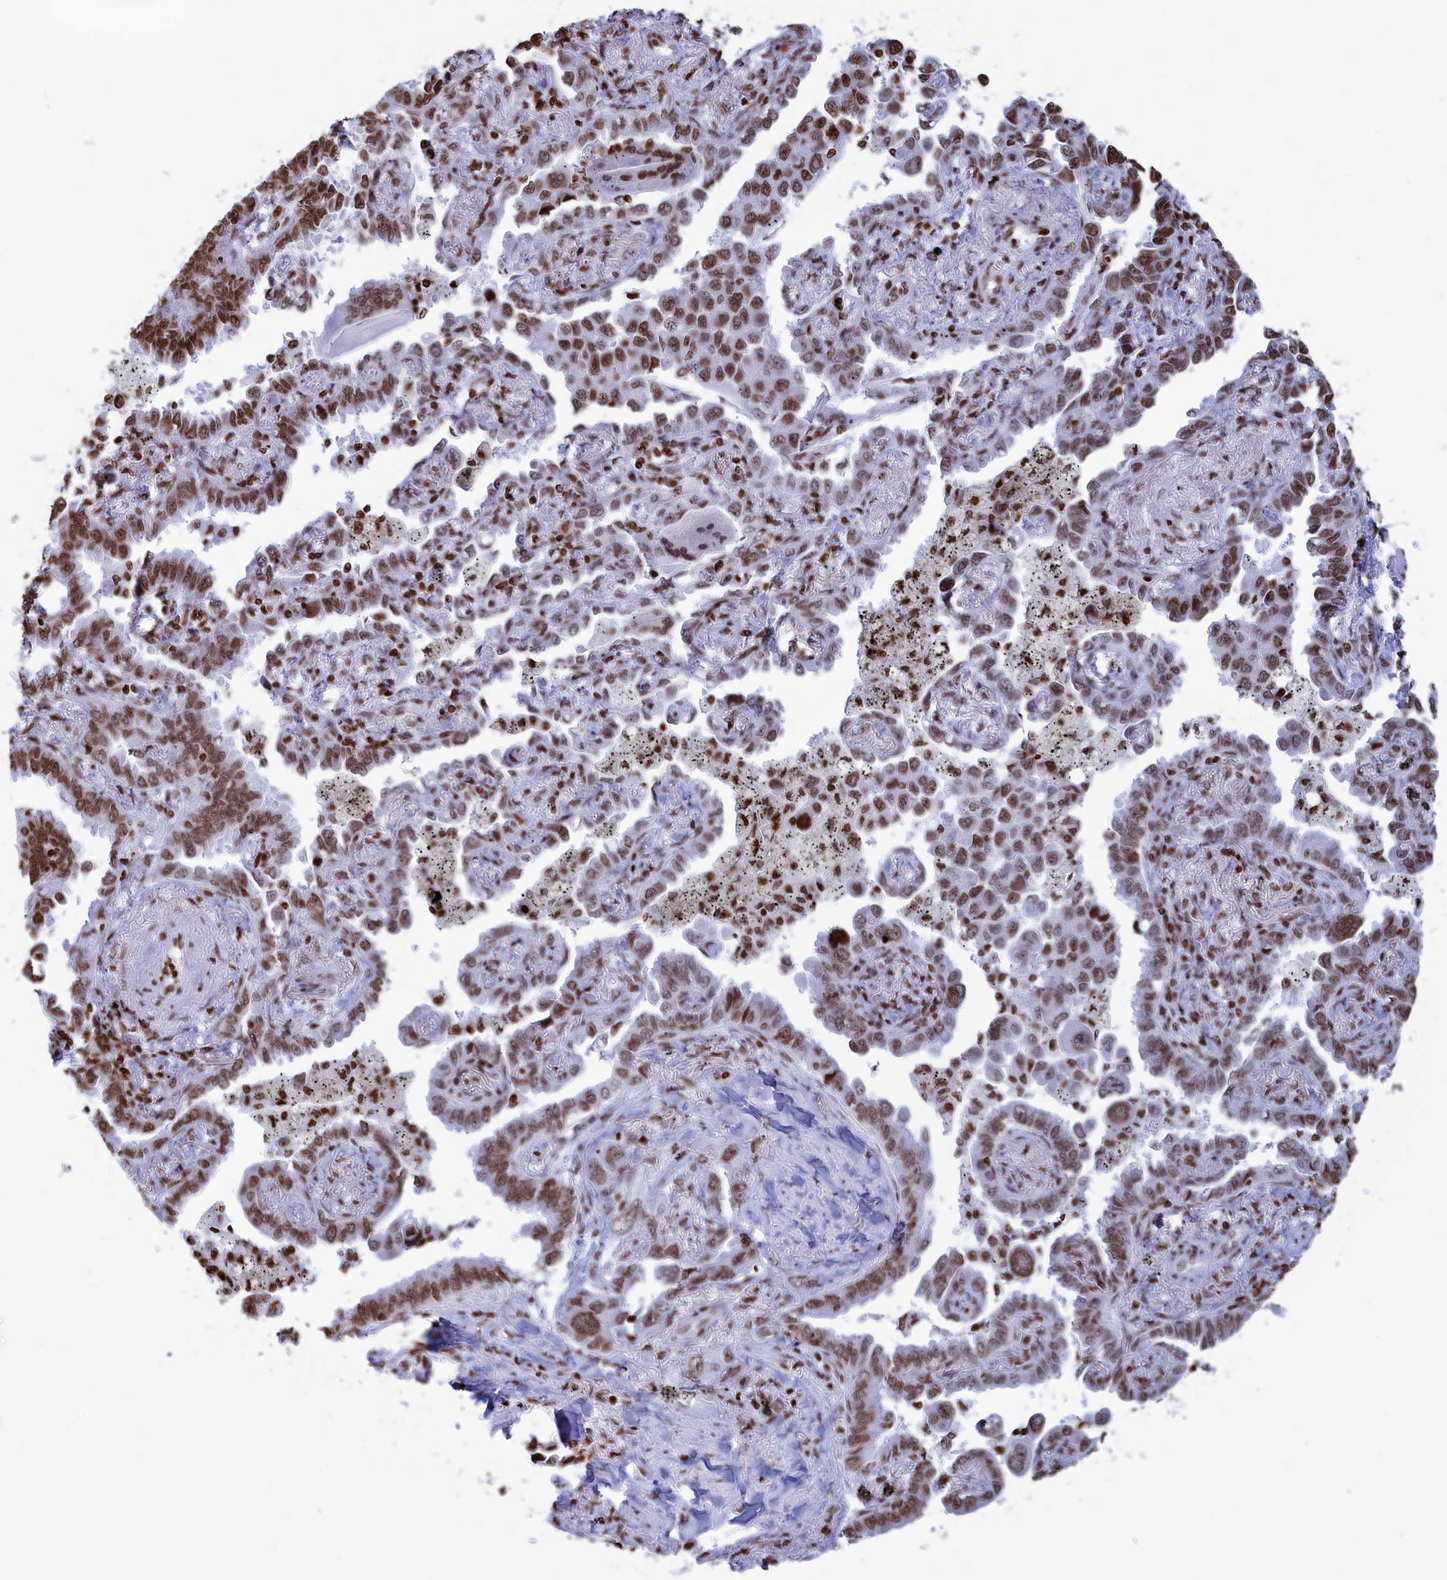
{"staining": {"intensity": "moderate", "quantity": ">75%", "location": "nuclear"}, "tissue": "lung cancer", "cell_type": "Tumor cells", "image_type": "cancer", "snomed": [{"axis": "morphology", "description": "Adenocarcinoma, NOS"}, {"axis": "topography", "description": "Lung"}], "caption": "Lung cancer stained with a brown dye reveals moderate nuclear positive staining in about >75% of tumor cells.", "gene": "APOBEC3A", "patient": {"sex": "male", "age": 67}}